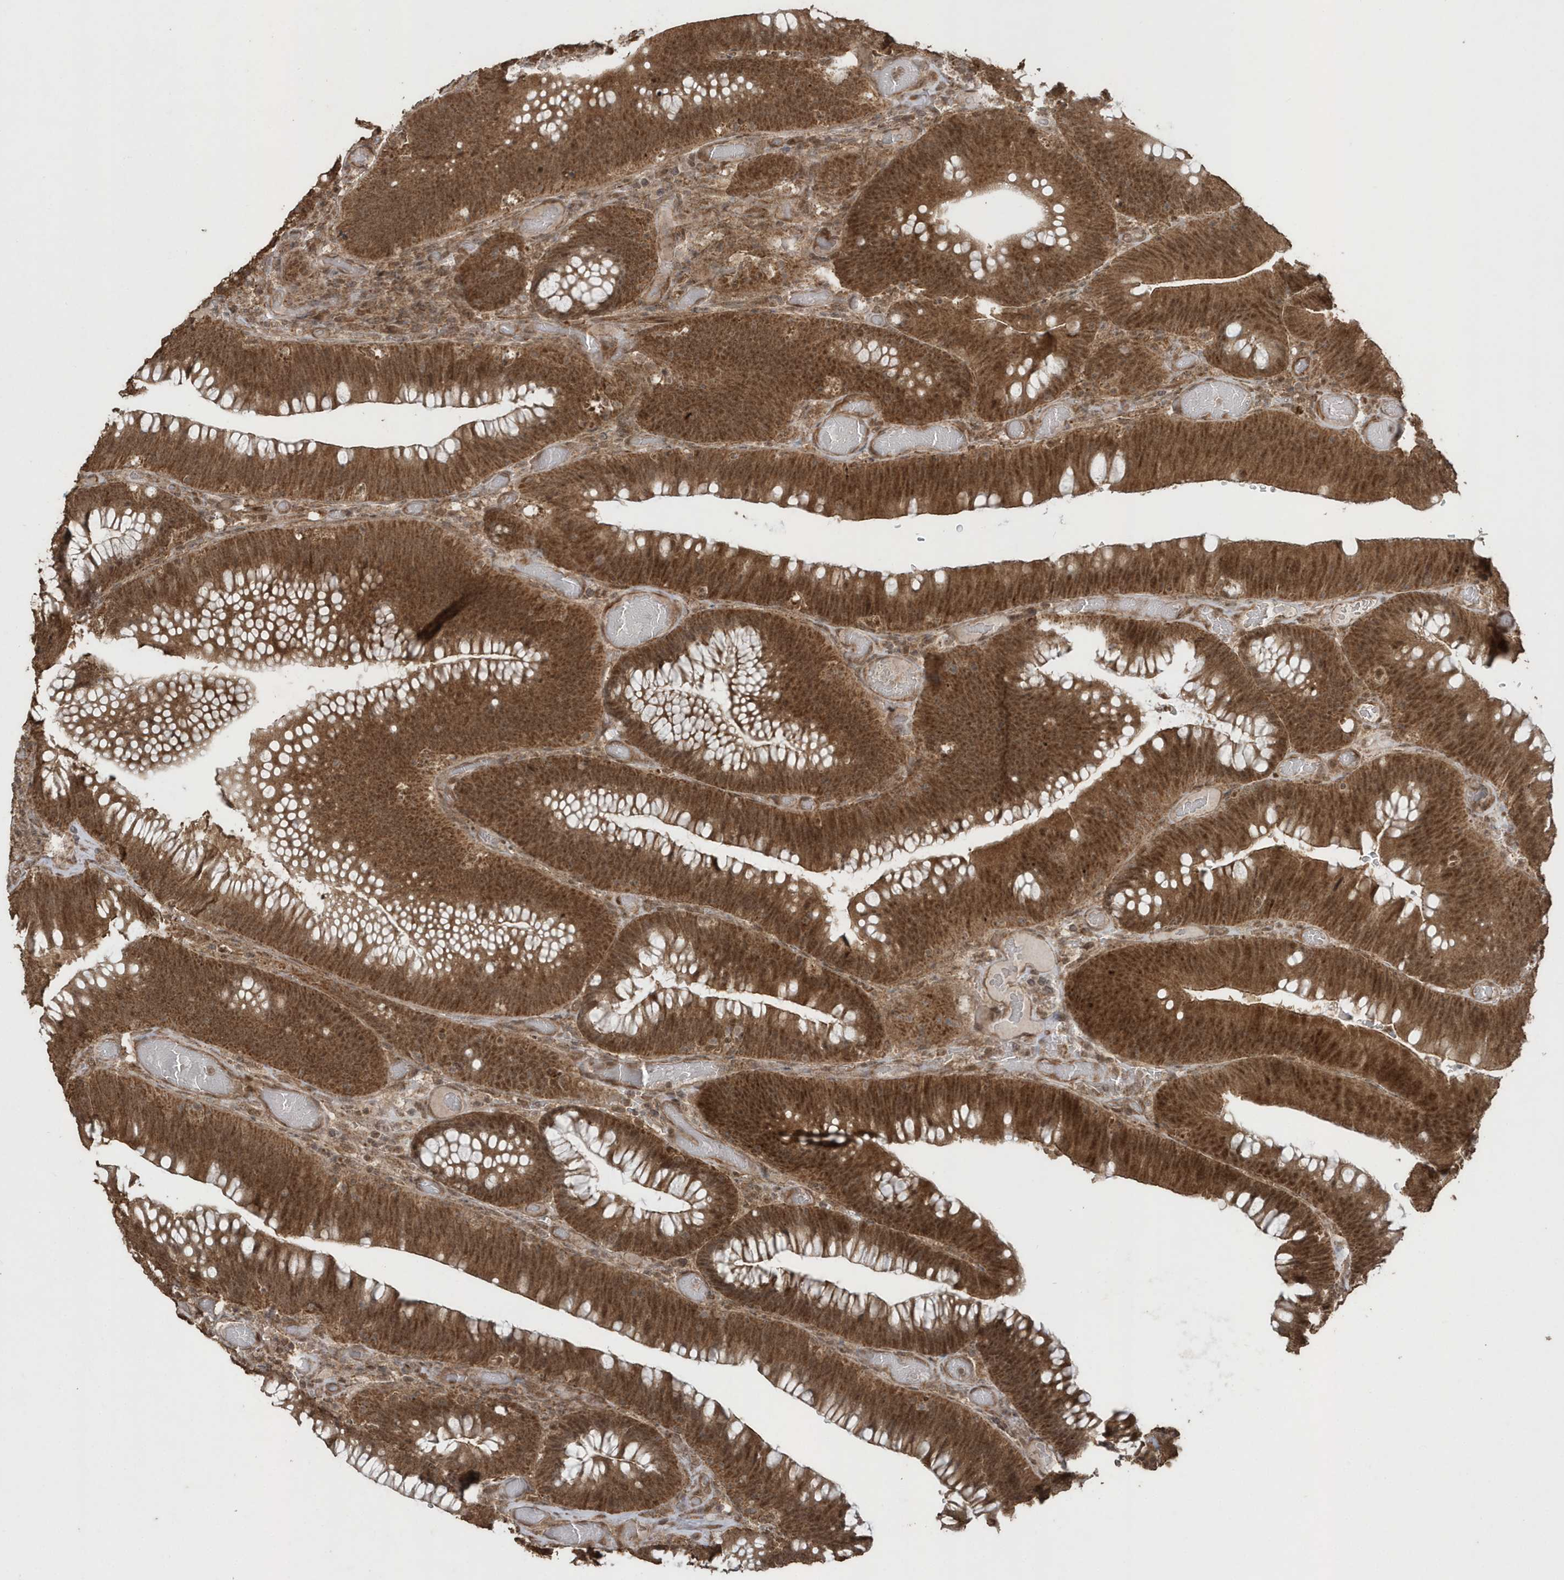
{"staining": {"intensity": "strong", "quantity": ">75%", "location": "cytoplasmic/membranous,nuclear"}, "tissue": "colorectal cancer", "cell_type": "Tumor cells", "image_type": "cancer", "snomed": [{"axis": "morphology", "description": "Normal tissue, NOS"}, {"axis": "topography", "description": "Colon"}], "caption": "Tumor cells demonstrate high levels of strong cytoplasmic/membranous and nuclear expression in approximately >75% of cells in human colorectal cancer.", "gene": "PAXBP1", "patient": {"sex": "female", "age": 82}}